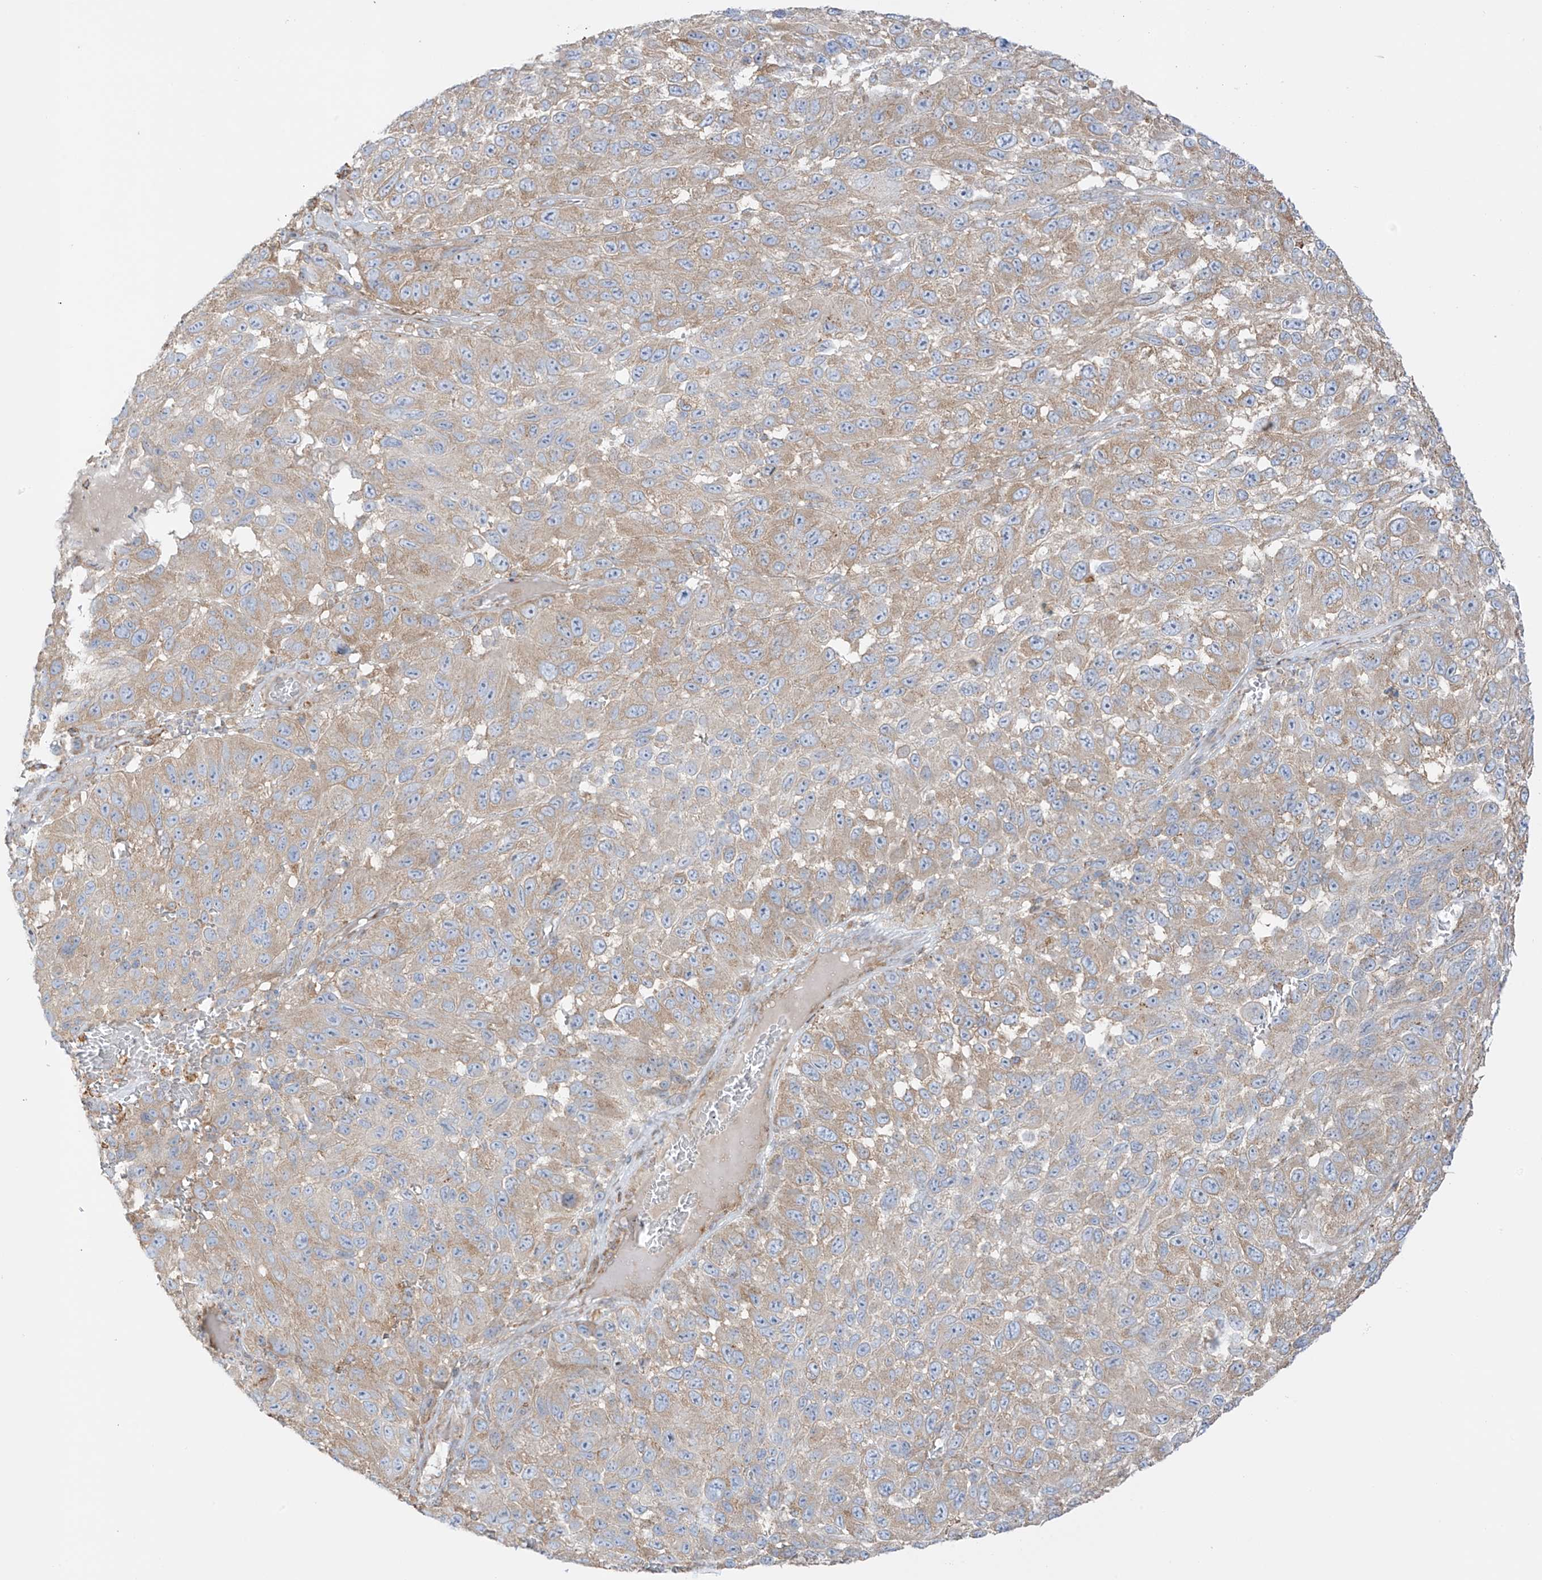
{"staining": {"intensity": "moderate", "quantity": ">75%", "location": "cytoplasmic/membranous"}, "tissue": "melanoma", "cell_type": "Tumor cells", "image_type": "cancer", "snomed": [{"axis": "morphology", "description": "Malignant melanoma, NOS"}, {"axis": "topography", "description": "Skin"}], "caption": "An image showing moderate cytoplasmic/membranous staining in about >75% of tumor cells in malignant melanoma, as visualized by brown immunohistochemical staining.", "gene": "XKR3", "patient": {"sex": "female", "age": 96}}